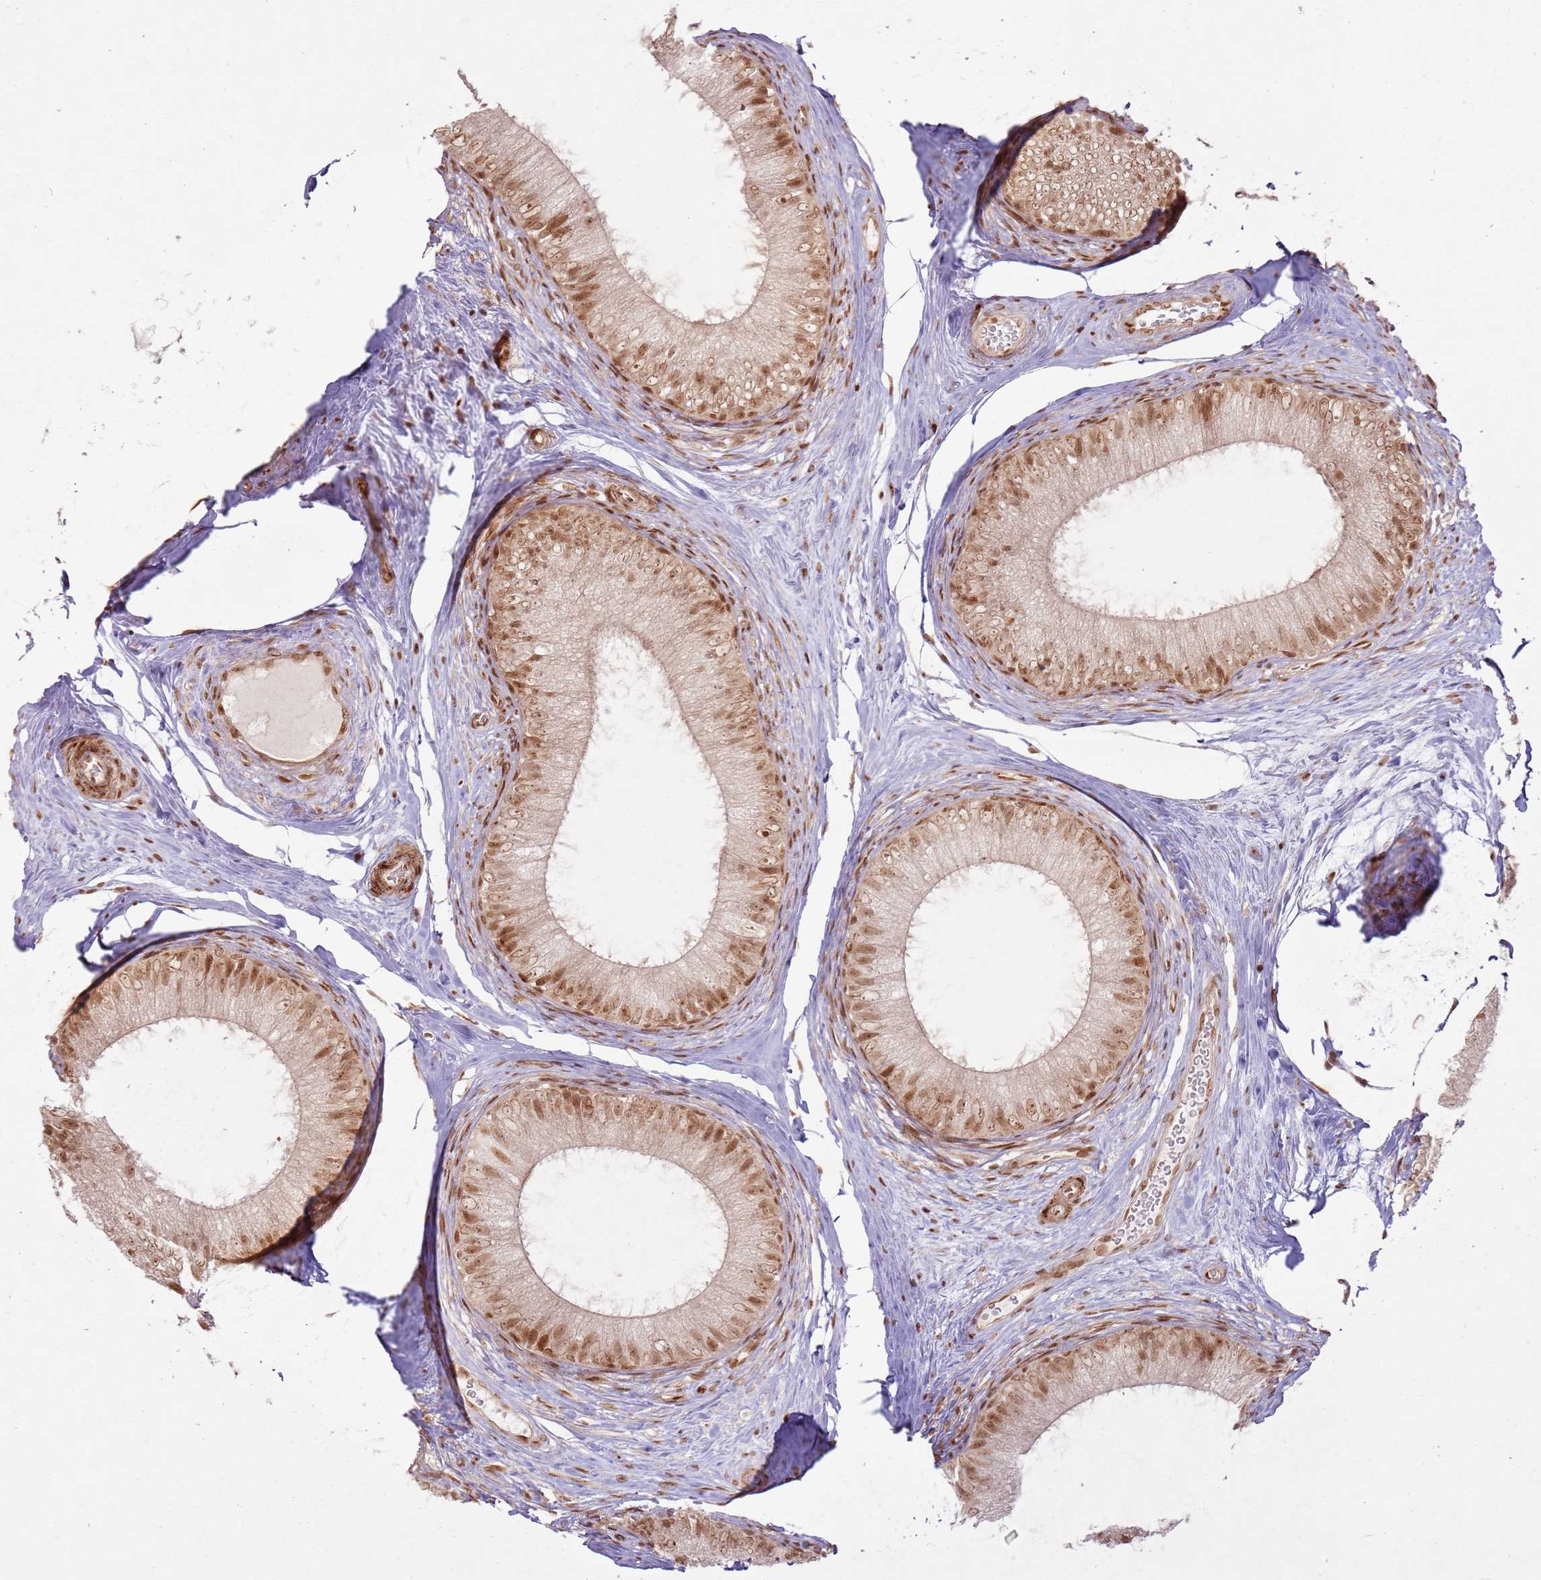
{"staining": {"intensity": "moderate", "quantity": ">75%", "location": "nuclear"}, "tissue": "epididymis", "cell_type": "Glandular cells", "image_type": "normal", "snomed": [{"axis": "morphology", "description": "Normal tissue, NOS"}, {"axis": "topography", "description": "Epididymis"}], "caption": "Human epididymis stained for a protein (brown) reveals moderate nuclear positive expression in approximately >75% of glandular cells.", "gene": "KLHL36", "patient": {"sex": "male", "age": 34}}